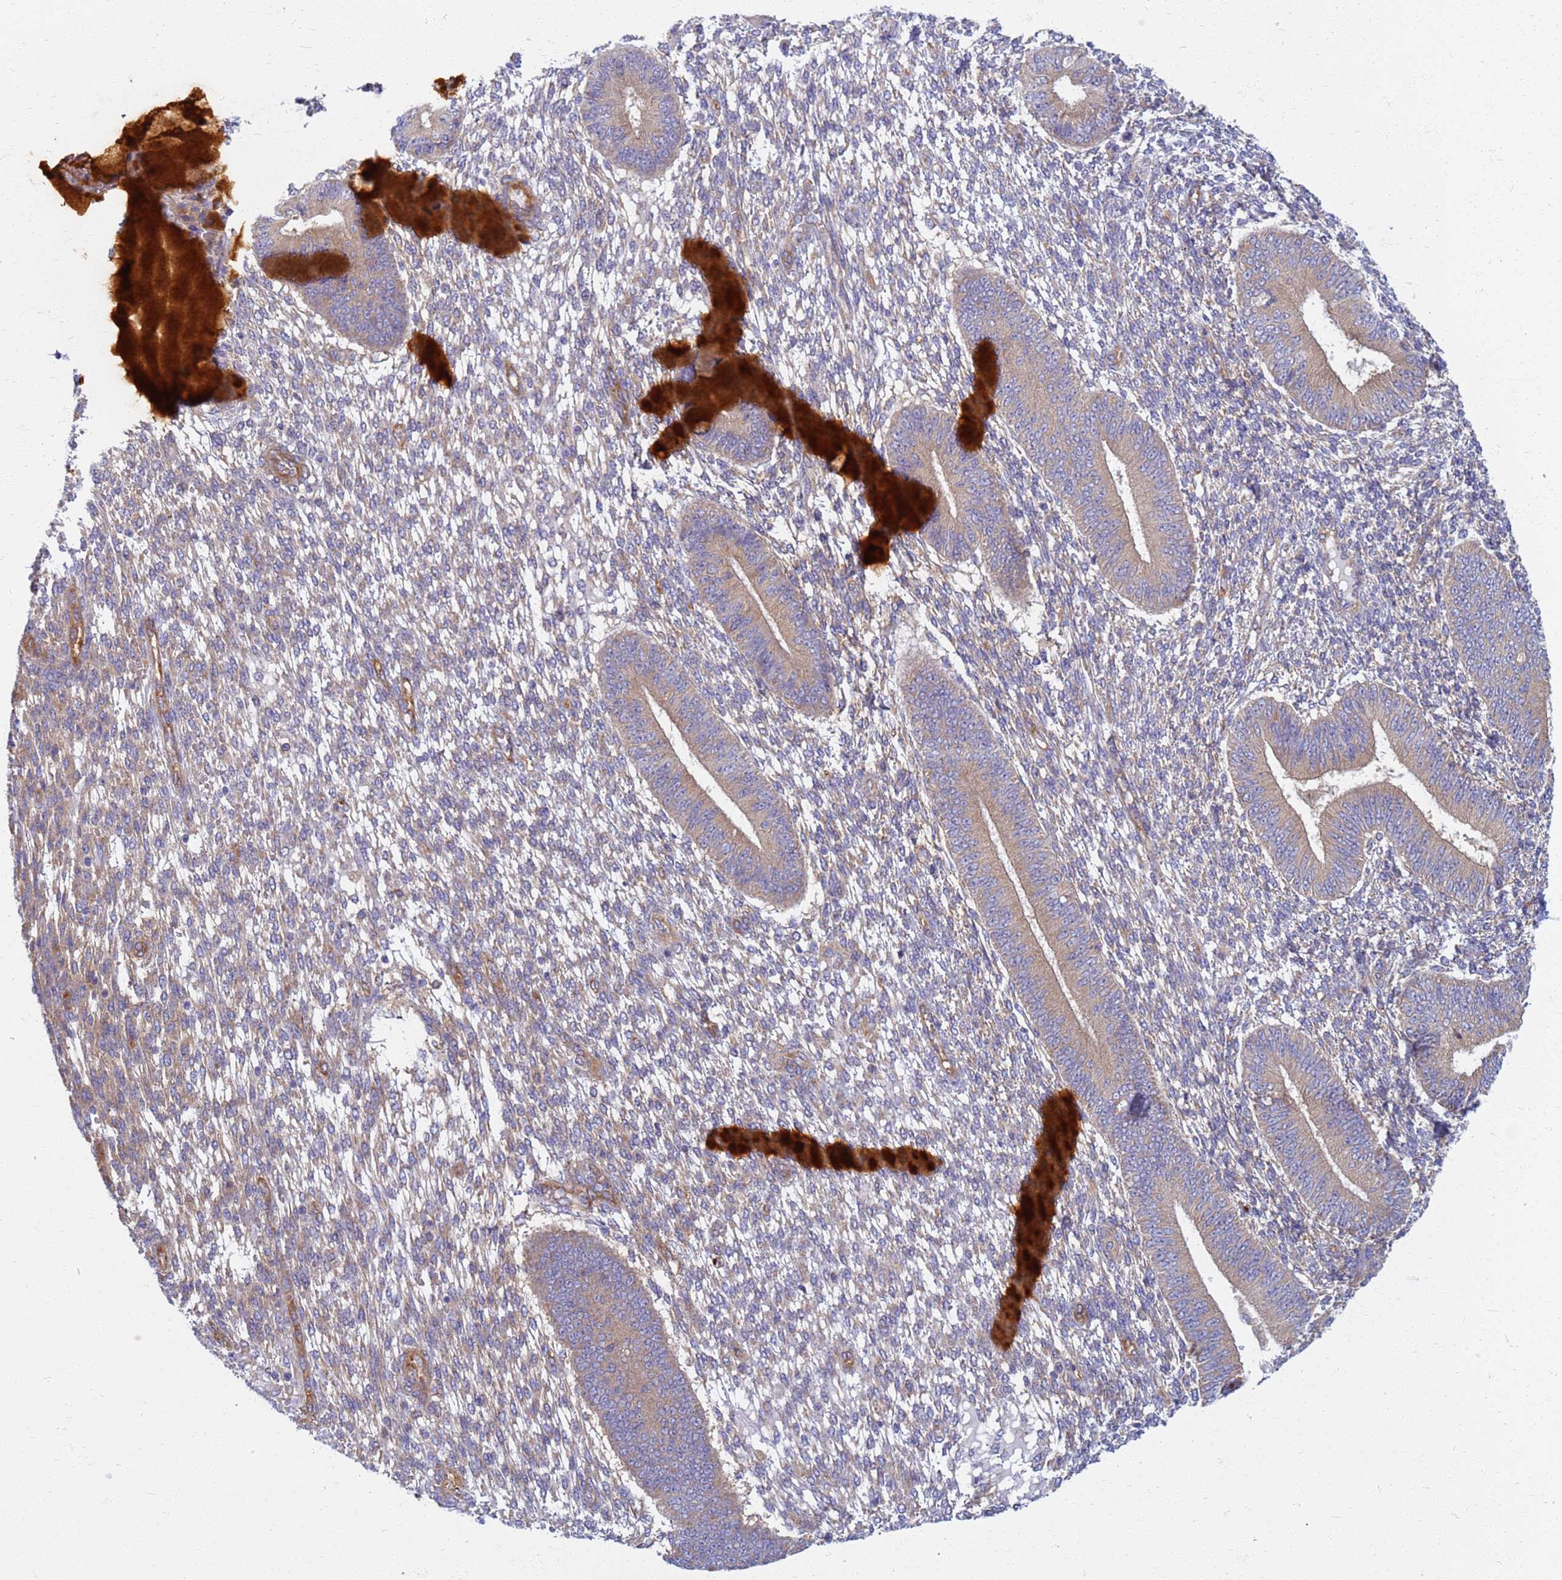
{"staining": {"intensity": "weak", "quantity": "<25%", "location": "cytoplasmic/membranous"}, "tissue": "endometrium", "cell_type": "Cells in endometrial stroma", "image_type": "normal", "snomed": [{"axis": "morphology", "description": "Normal tissue, NOS"}, {"axis": "topography", "description": "Endometrium"}], "caption": "High magnification brightfield microscopy of unremarkable endometrium stained with DAB (3,3'-diaminobenzidine) (brown) and counterstained with hematoxylin (blue): cells in endometrial stroma show no significant staining.", "gene": "EEA1", "patient": {"sex": "female", "age": 49}}